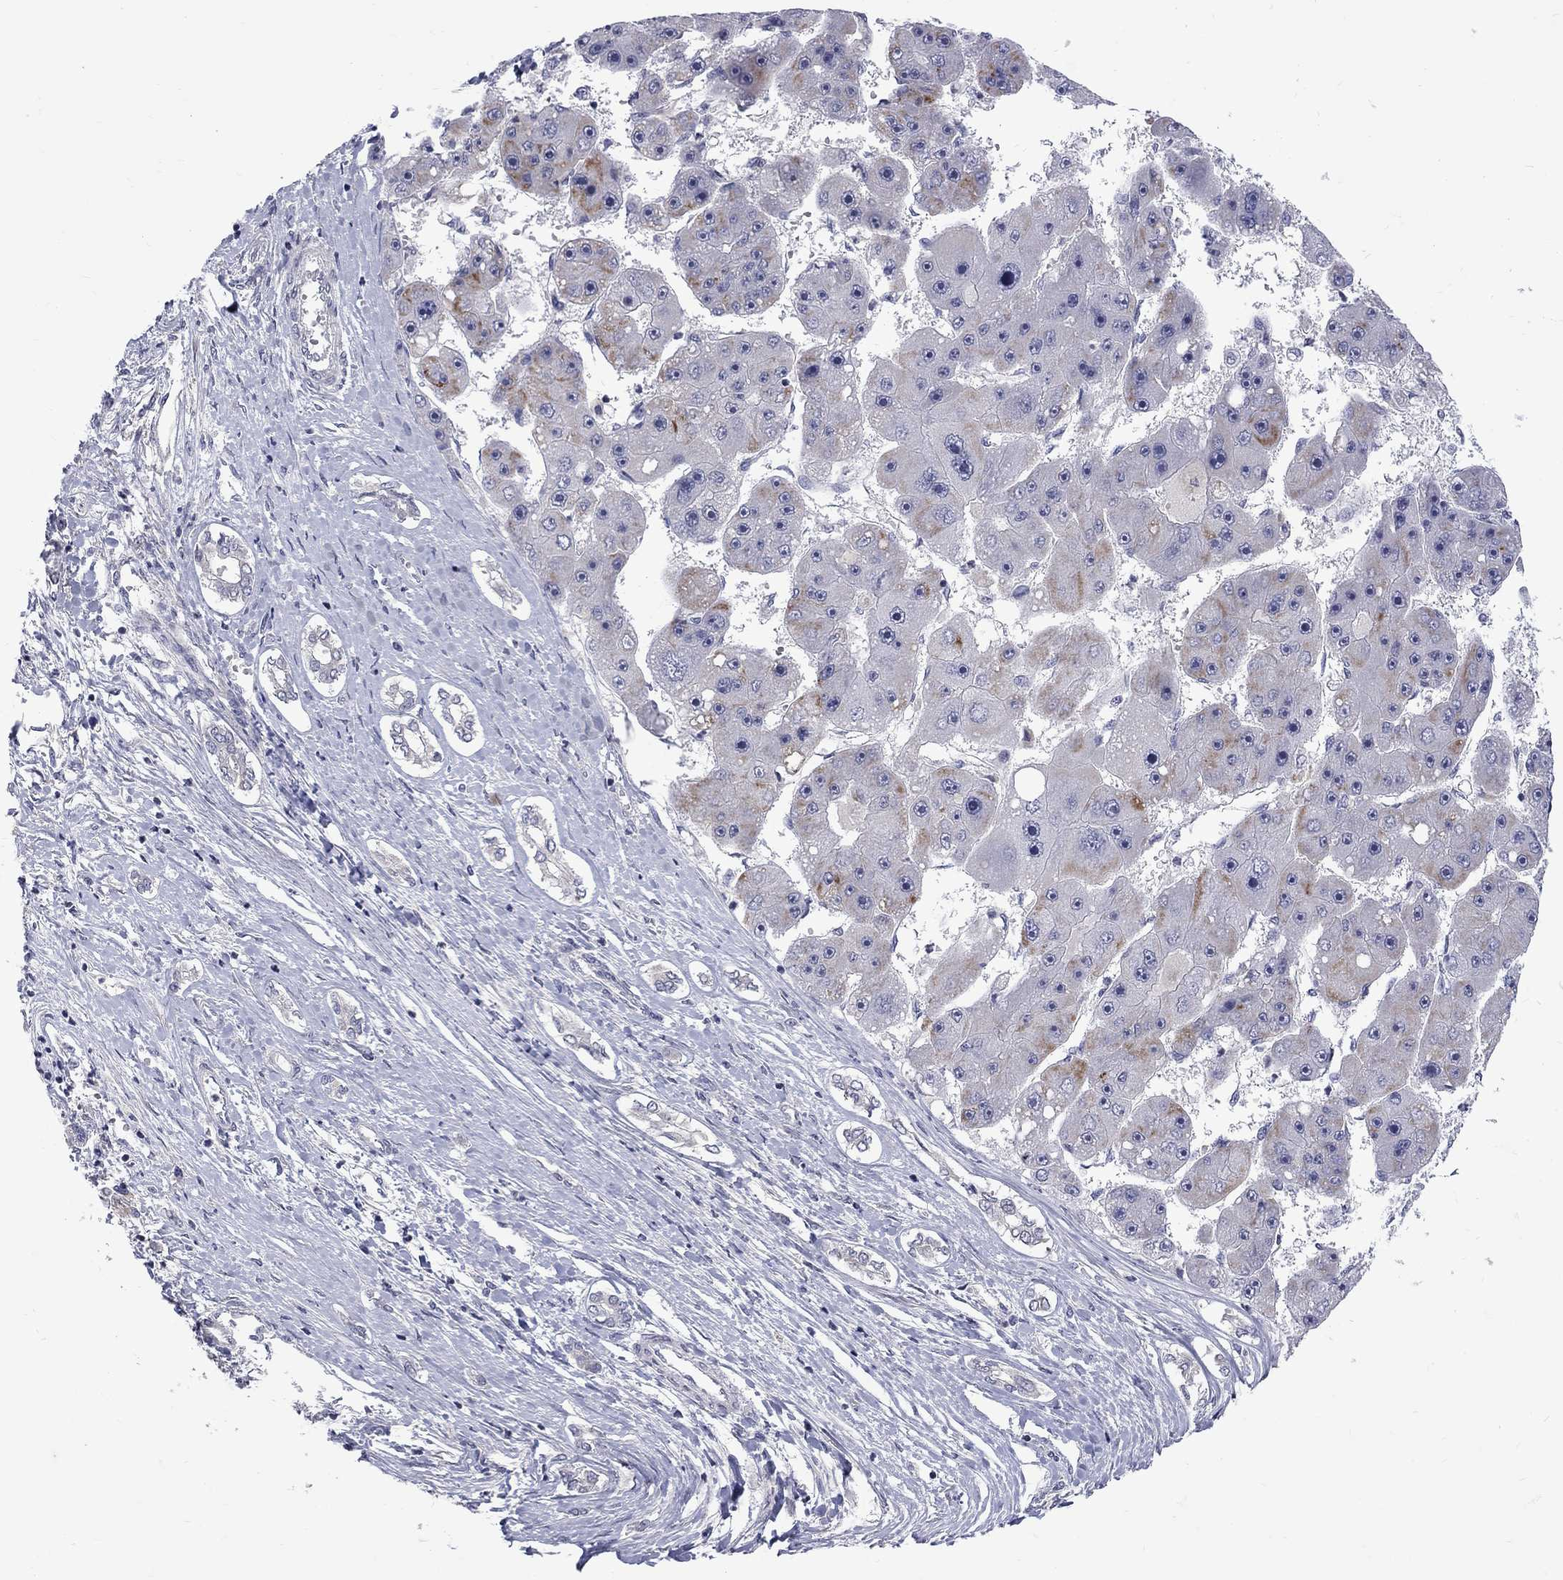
{"staining": {"intensity": "moderate", "quantity": "<25%", "location": "cytoplasmic/membranous"}, "tissue": "liver cancer", "cell_type": "Tumor cells", "image_type": "cancer", "snomed": [{"axis": "morphology", "description": "Carcinoma, Hepatocellular, NOS"}, {"axis": "topography", "description": "Liver"}], "caption": "The image exhibits staining of hepatocellular carcinoma (liver), revealing moderate cytoplasmic/membranous protein expression (brown color) within tumor cells. (DAB IHC, brown staining for protein, blue staining for nuclei).", "gene": "SH2B1", "patient": {"sex": "female", "age": 61}}